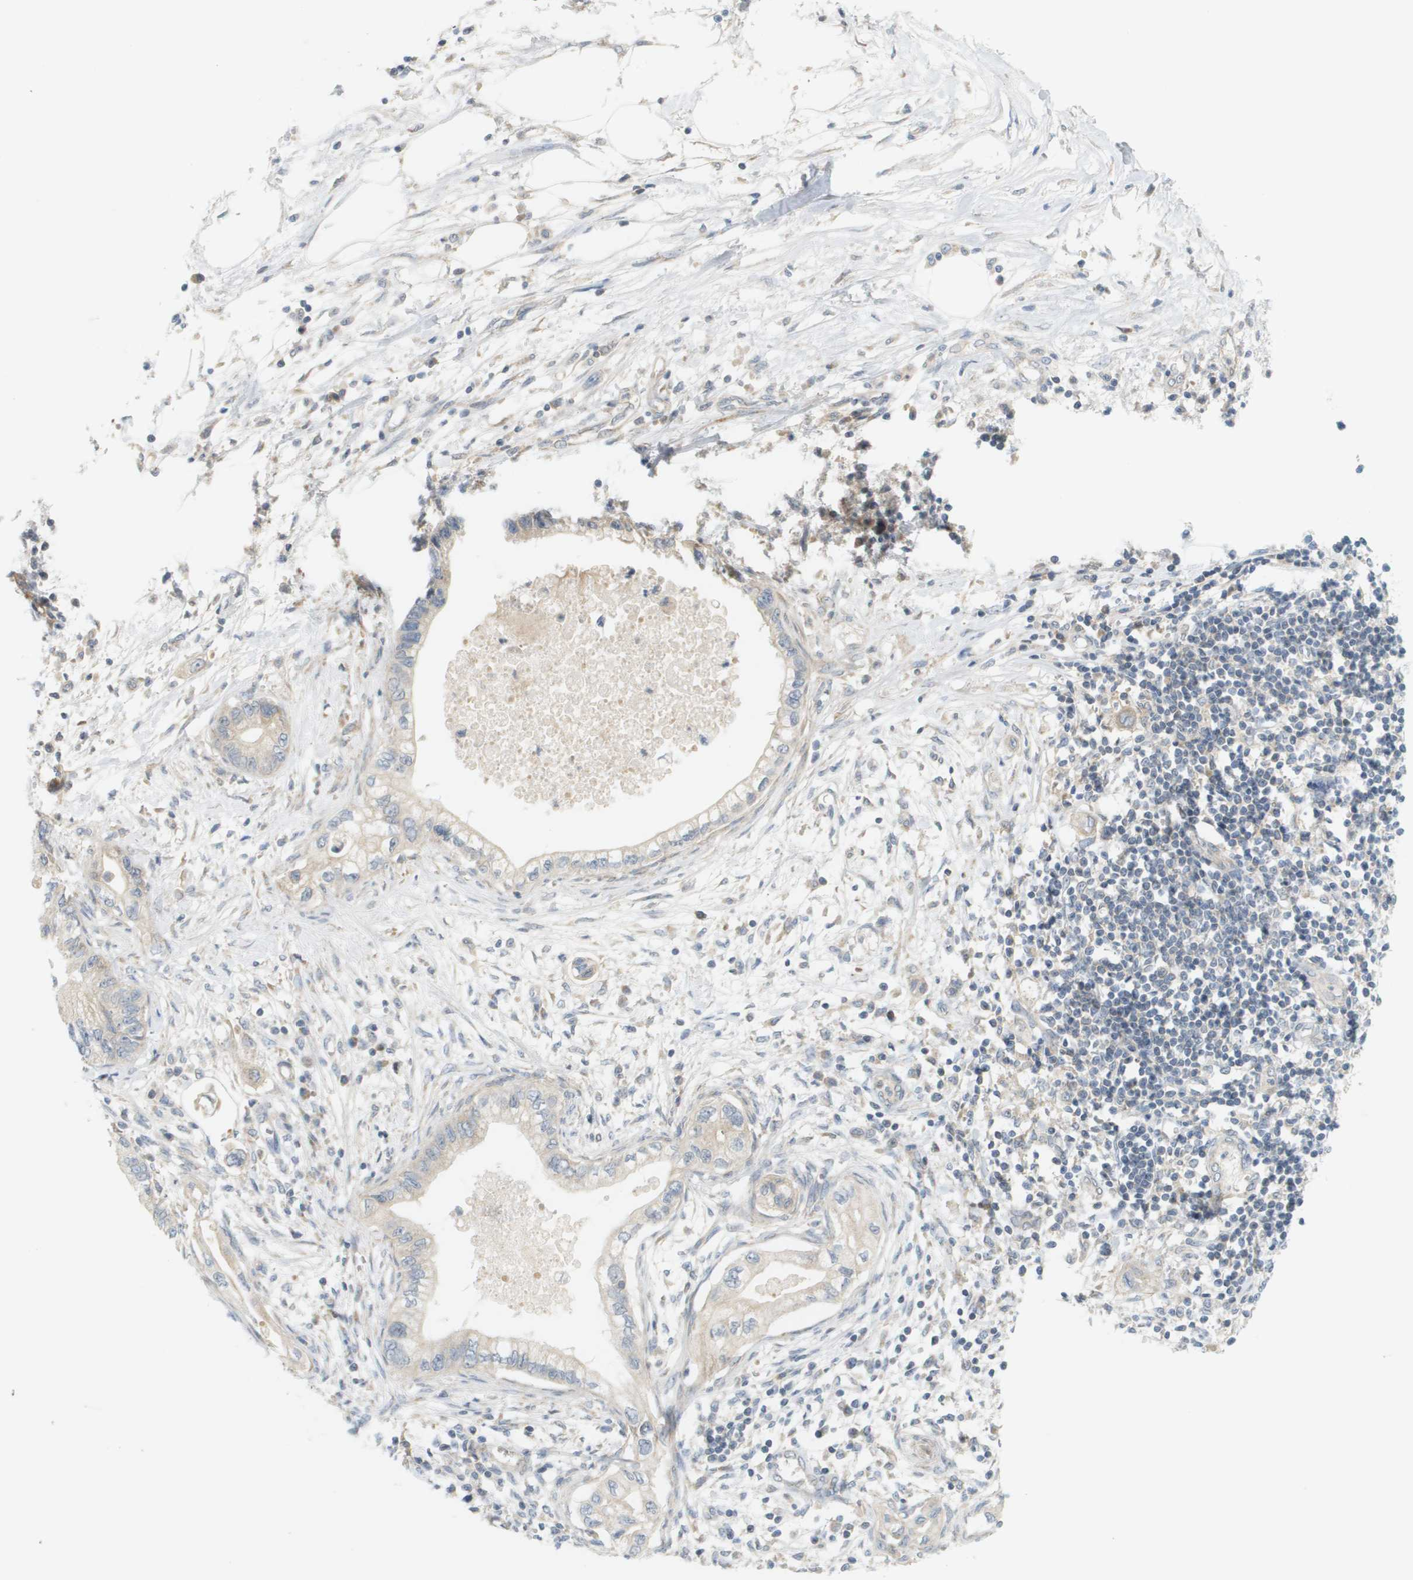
{"staining": {"intensity": "negative", "quantity": "none", "location": "none"}, "tissue": "pancreatic cancer", "cell_type": "Tumor cells", "image_type": "cancer", "snomed": [{"axis": "morphology", "description": "Adenocarcinoma, NOS"}, {"axis": "topography", "description": "Pancreas"}], "caption": "Tumor cells are negative for brown protein staining in pancreatic adenocarcinoma.", "gene": "PROC", "patient": {"sex": "male", "age": 56}}